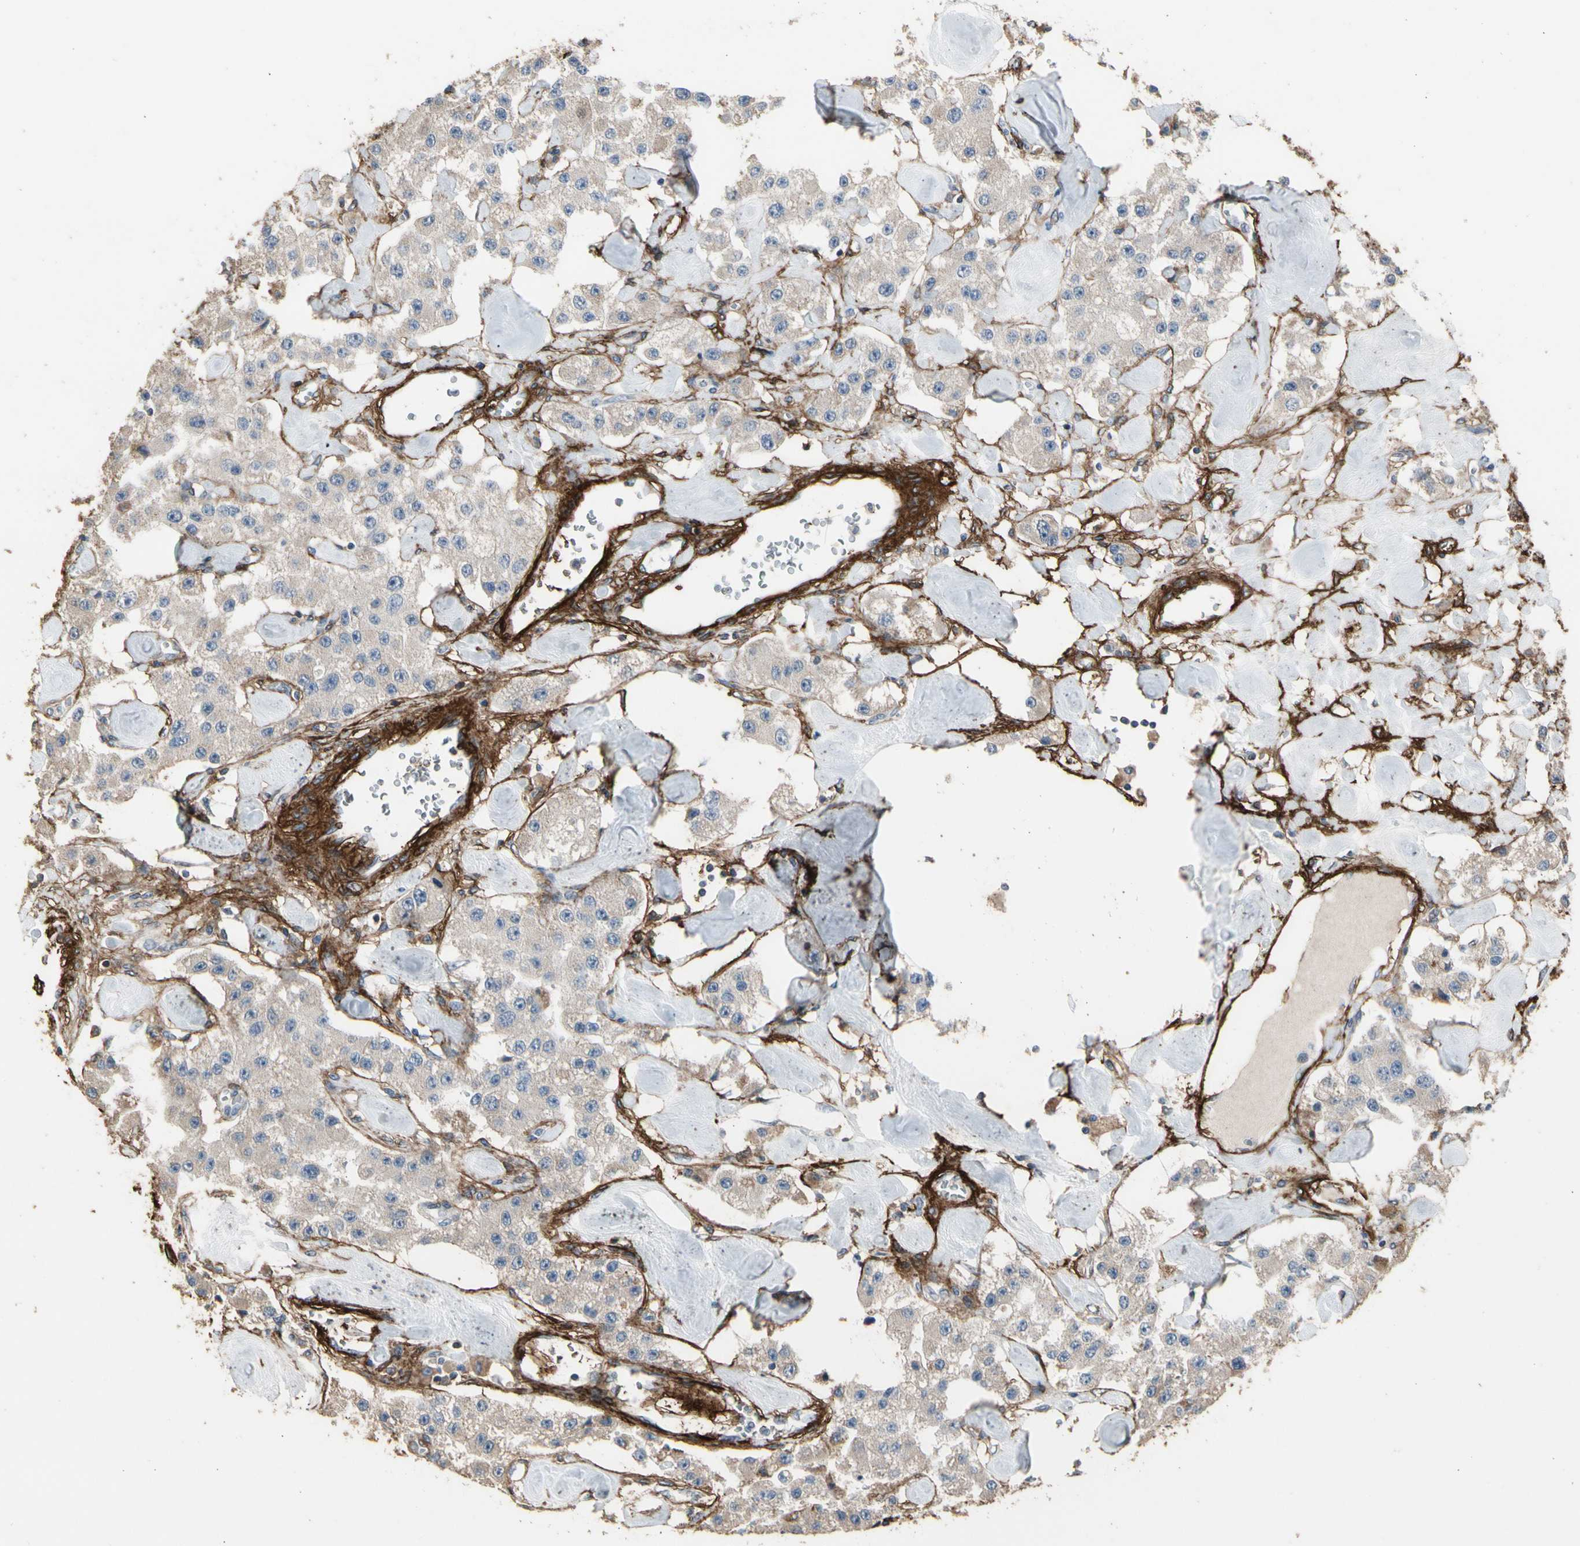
{"staining": {"intensity": "weak", "quantity": ">75%", "location": "cytoplasmic/membranous"}, "tissue": "carcinoid", "cell_type": "Tumor cells", "image_type": "cancer", "snomed": [{"axis": "morphology", "description": "Carcinoid, malignant, NOS"}, {"axis": "topography", "description": "Pancreas"}], "caption": "Immunohistochemical staining of malignant carcinoid demonstrates low levels of weak cytoplasmic/membranous staining in about >75% of tumor cells. Nuclei are stained in blue.", "gene": "SUSD2", "patient": {"sex": "male", "age": 41}}